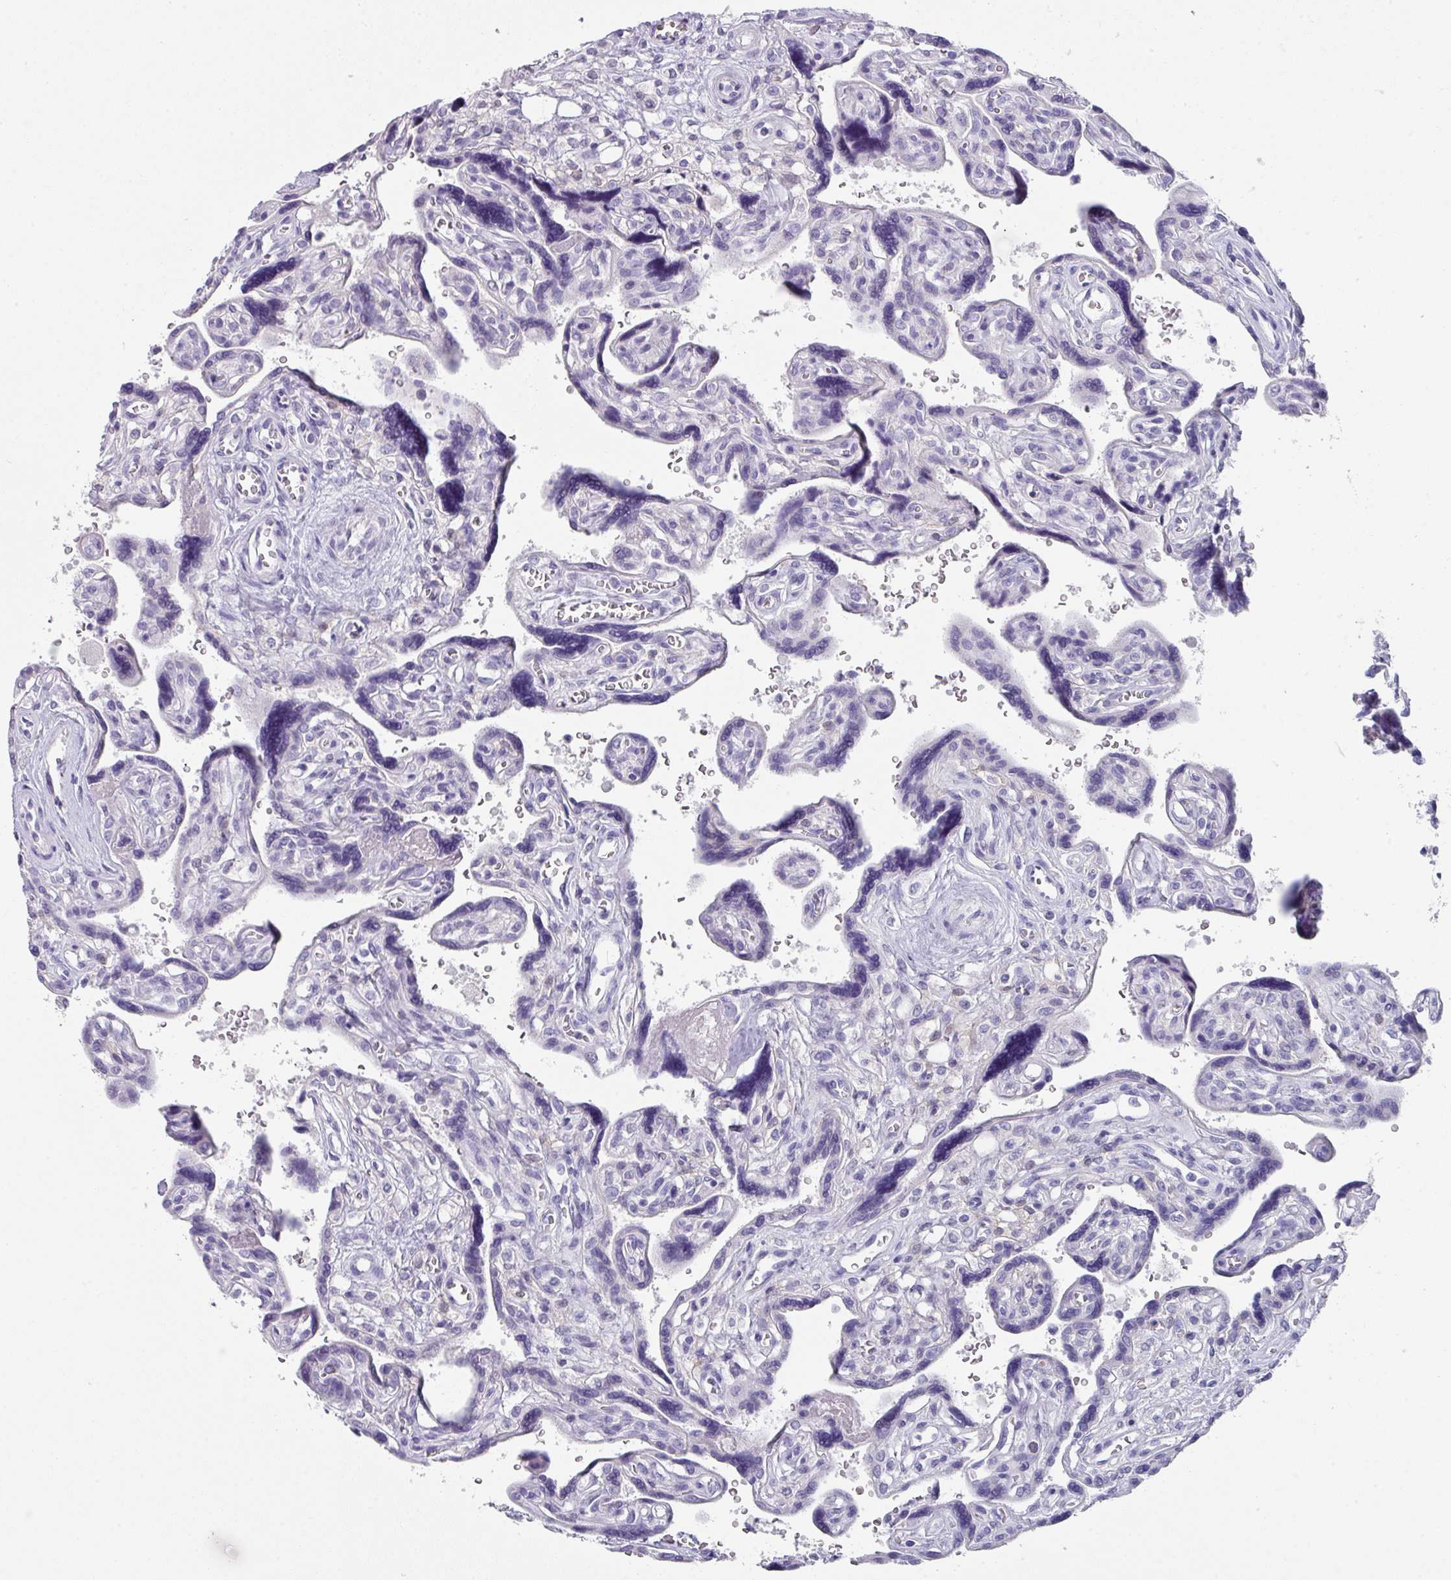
{"staining": {"intensity": "negative", "quantity": "none", "location": "none"}, "tissue": "placenta", "cell_type": "Decidual cells", "image_type": "normal", "snomed": [{"axis": "morphology", "description": "Normal tissue, NOS"}, {"axis": "topography", "description": "Placenta"}], "caption": "Human placenta stained for a protein using immunohistochemistry (IHC) shows no positivity in decidual cells.", "gene": "DEFB115", "patient": {"sex": "female", "age": 39}}